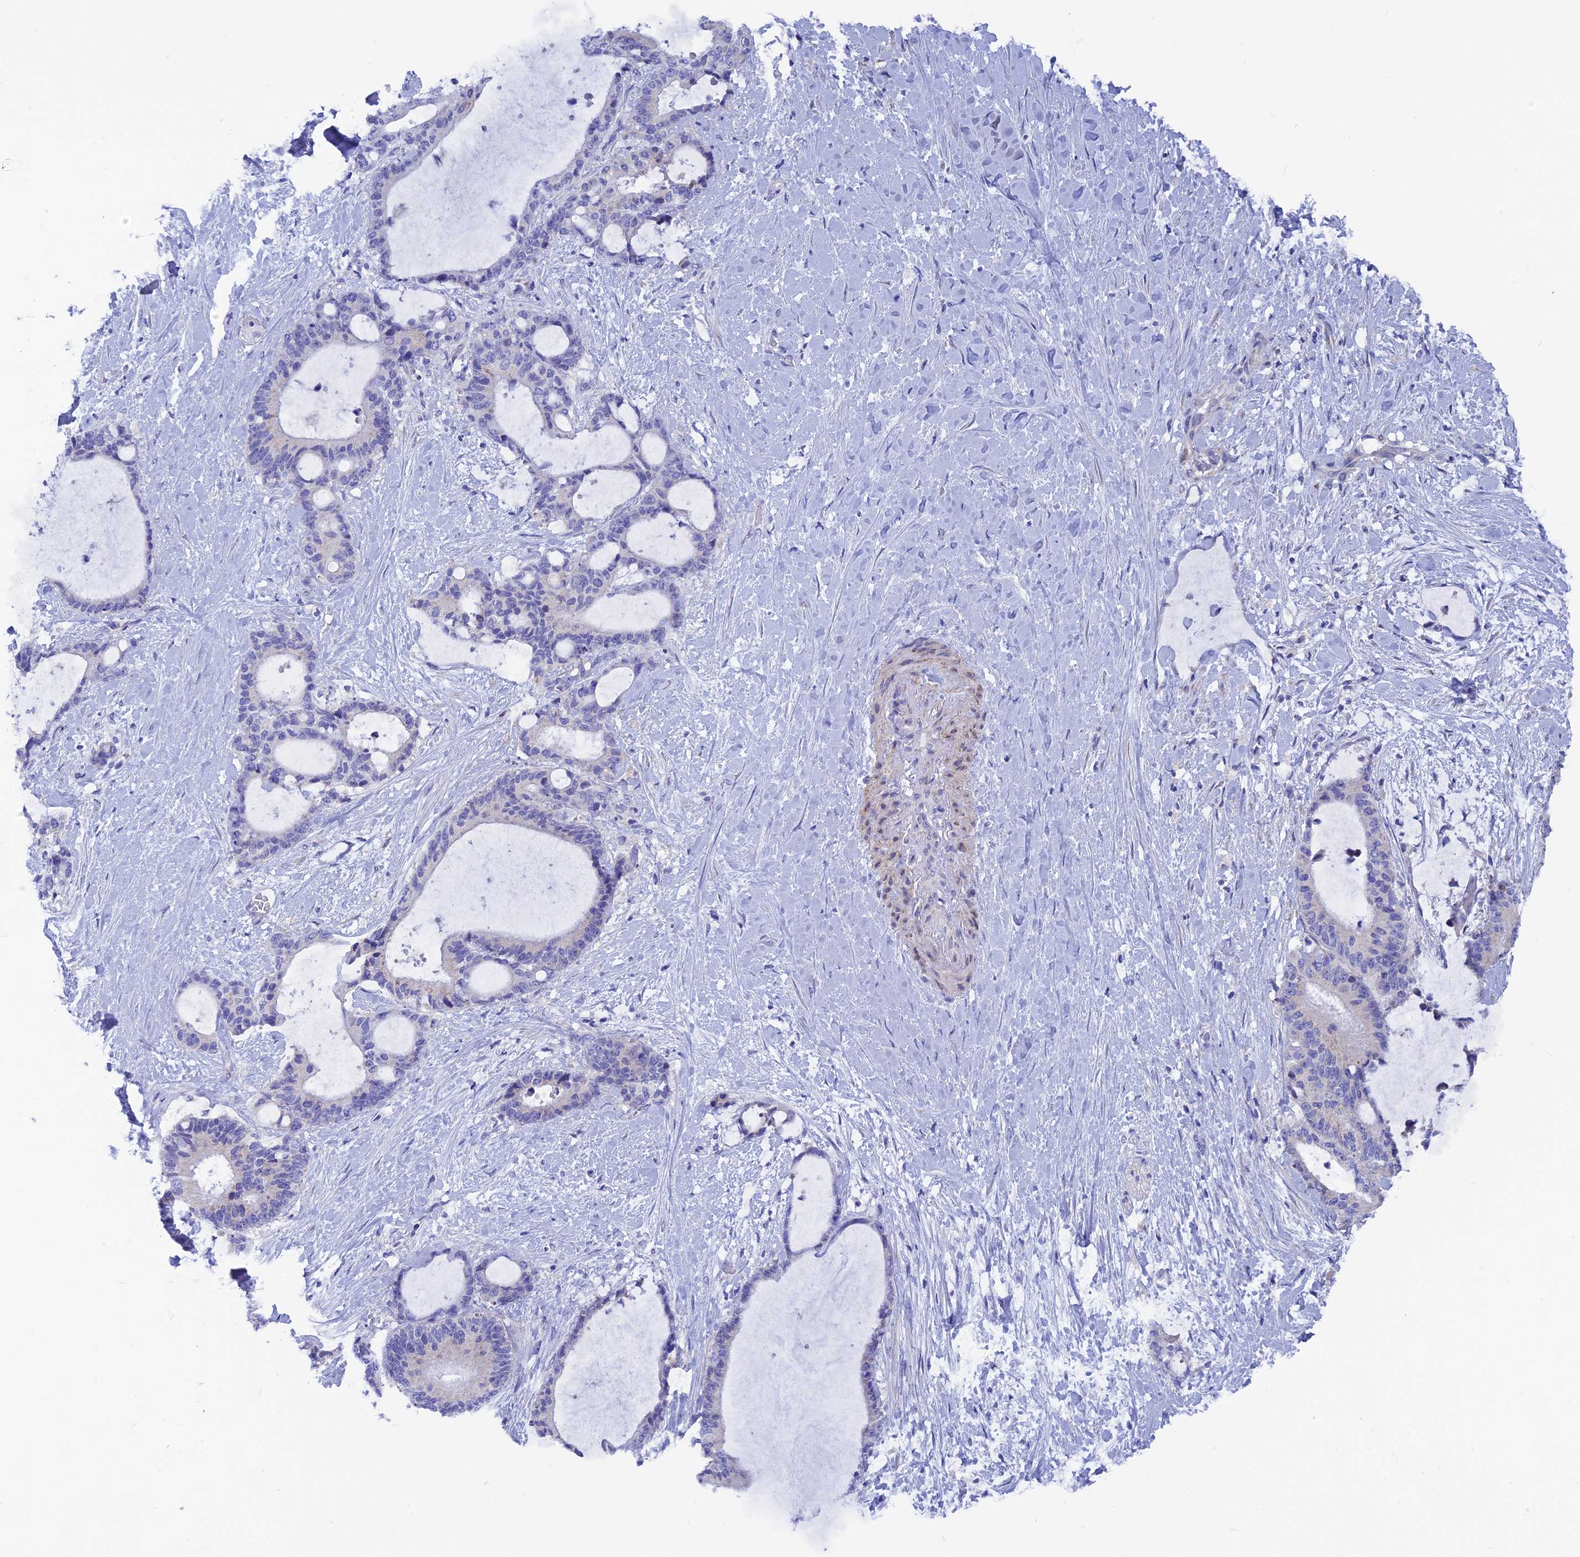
{"staining": {"intensity": "negative", "quantity": "none", "location": "none"}, "tissue": "liver cancer", "cell_type": "Tumor cells", "image_type": "cancer", "snomed": [{"axis": "morphology", "description": "Normal tissue, NOS"}, {"axis": "morphology", "description": "Cholangiocarcinoma"}, {"axis": "topography", "description": "Liver"}, {"axis": "topography", "description": "Peripheral nerve tissue"}], "caption": "Liver cancer (cholangiocarcinoma) was stained to show a protein in brown. There is no significant positivity in tumor cells.", "gene": "AK4", "patient": {"sex": "female", "age": 73}}